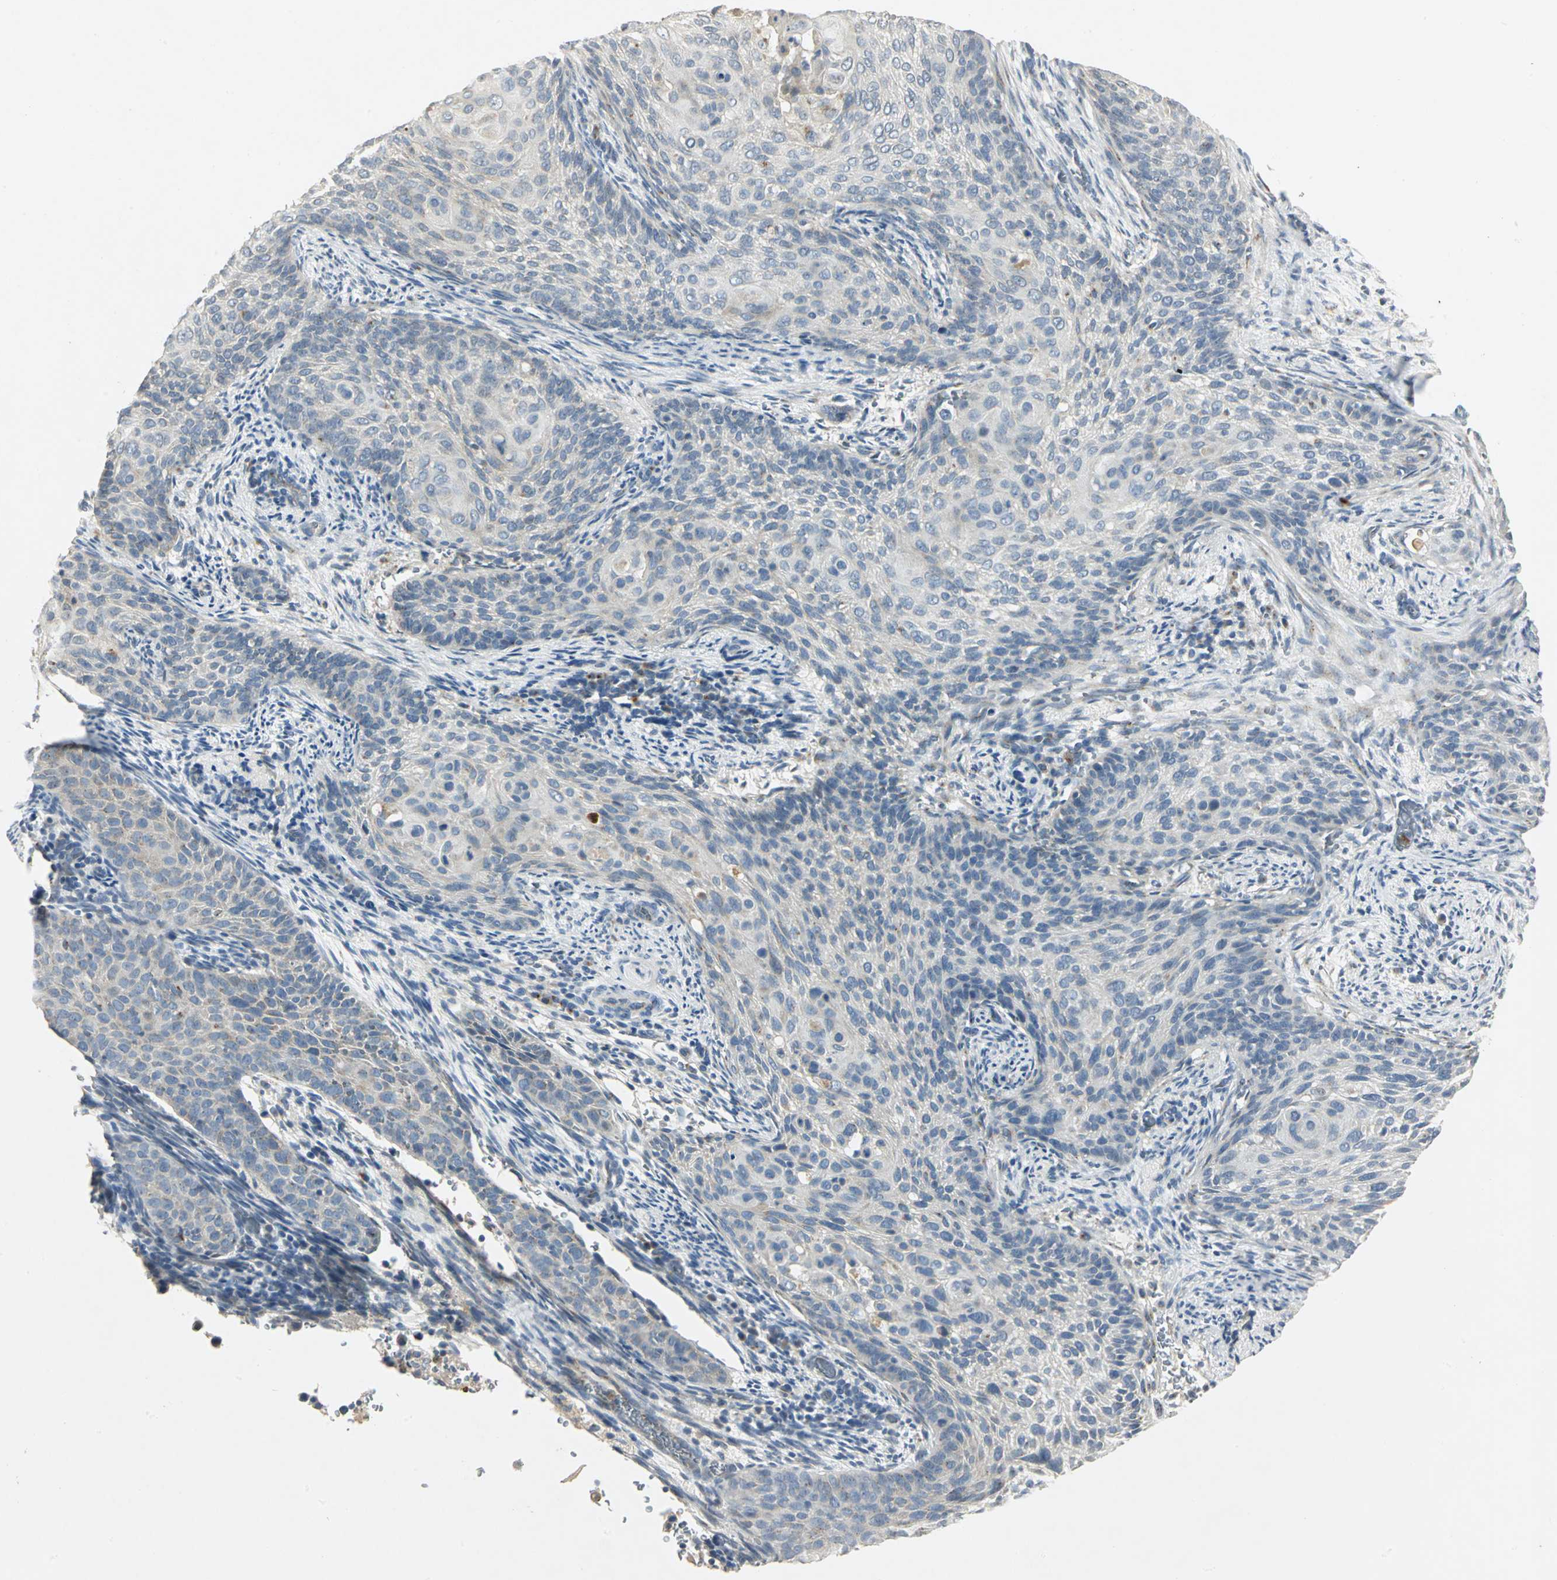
{"staining": {"intensity": "negative", "quantity": "none", "location": "none"}, "tissue": "cervical cancer", "cell_type": "Tumor cells", "image_type": "cancer", "snomed": [{"axis": "morphology", "description": "Squamous cell carcinoma, NOS"}, {"axis": "topography", "description": "Cervix"}], "caption": "This is an IHC histopathology image of cervical cancer. There is no positivity in tumor cells.", "gene": "TM9SF2", "patient": {"sex": "female", "age": 33}}